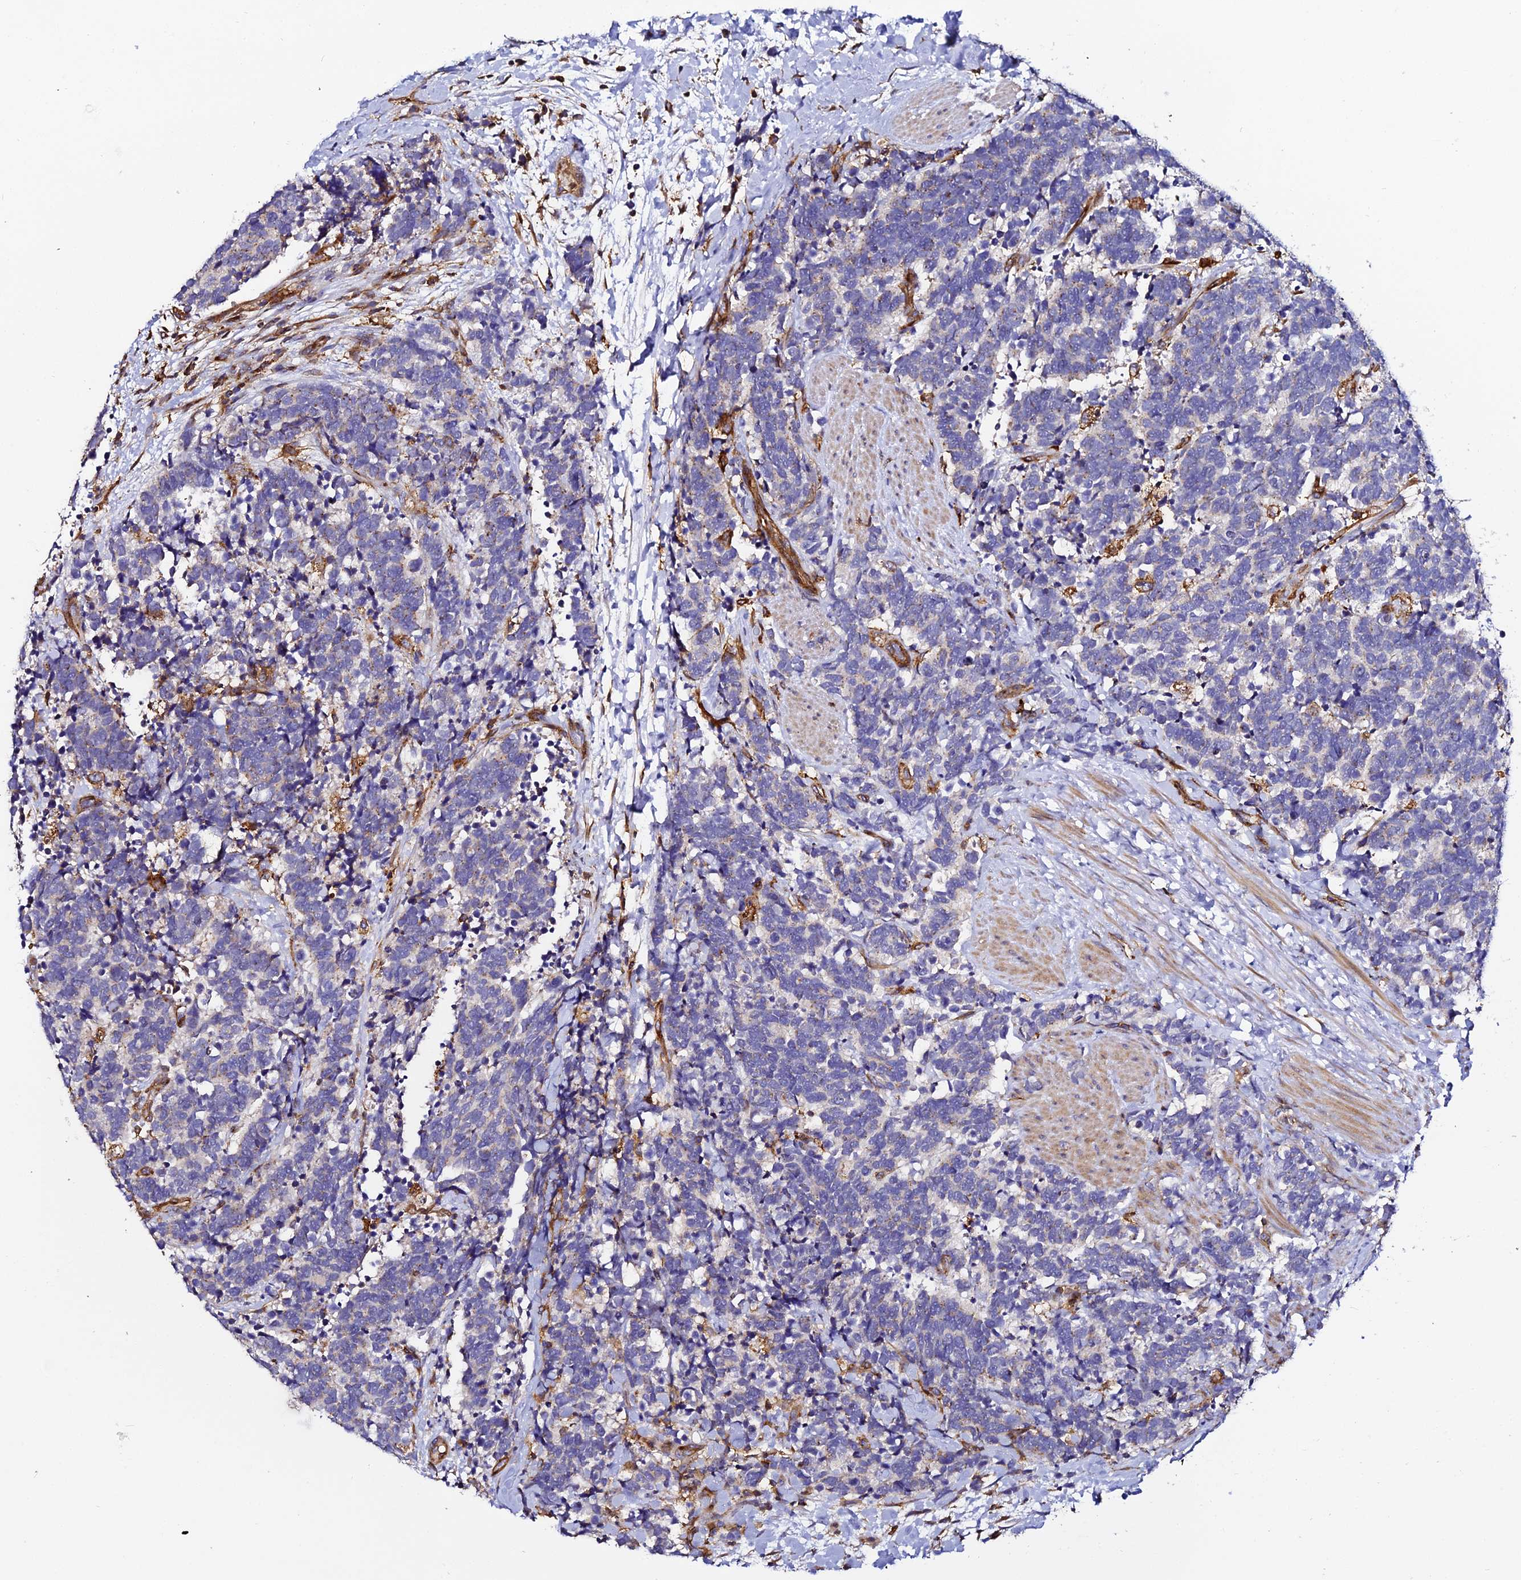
{"staining": {"intensity": "negative", "quantity": "none", "location": "none"}, "tissue": "carcinoid", "cell_type": "Tumor cells", "image_type": "cancer", "snomed": [{"axis": "morphology", "description": "Carcinoma, NOS"}, {"axis": "morphology", "description": "Carcinoid, malignant, NOS"}, {"axis": "topography", "description": "Prostate"}], "caption": "High power microscopy histopathology image of an IHC image of carcinoid, revealing no significant staining in tumor cells. (DAB immunohistochemistry (IHC), high magnification).", "gene": "TRPV2", "patient": {"sex": "male", "age": 57}}